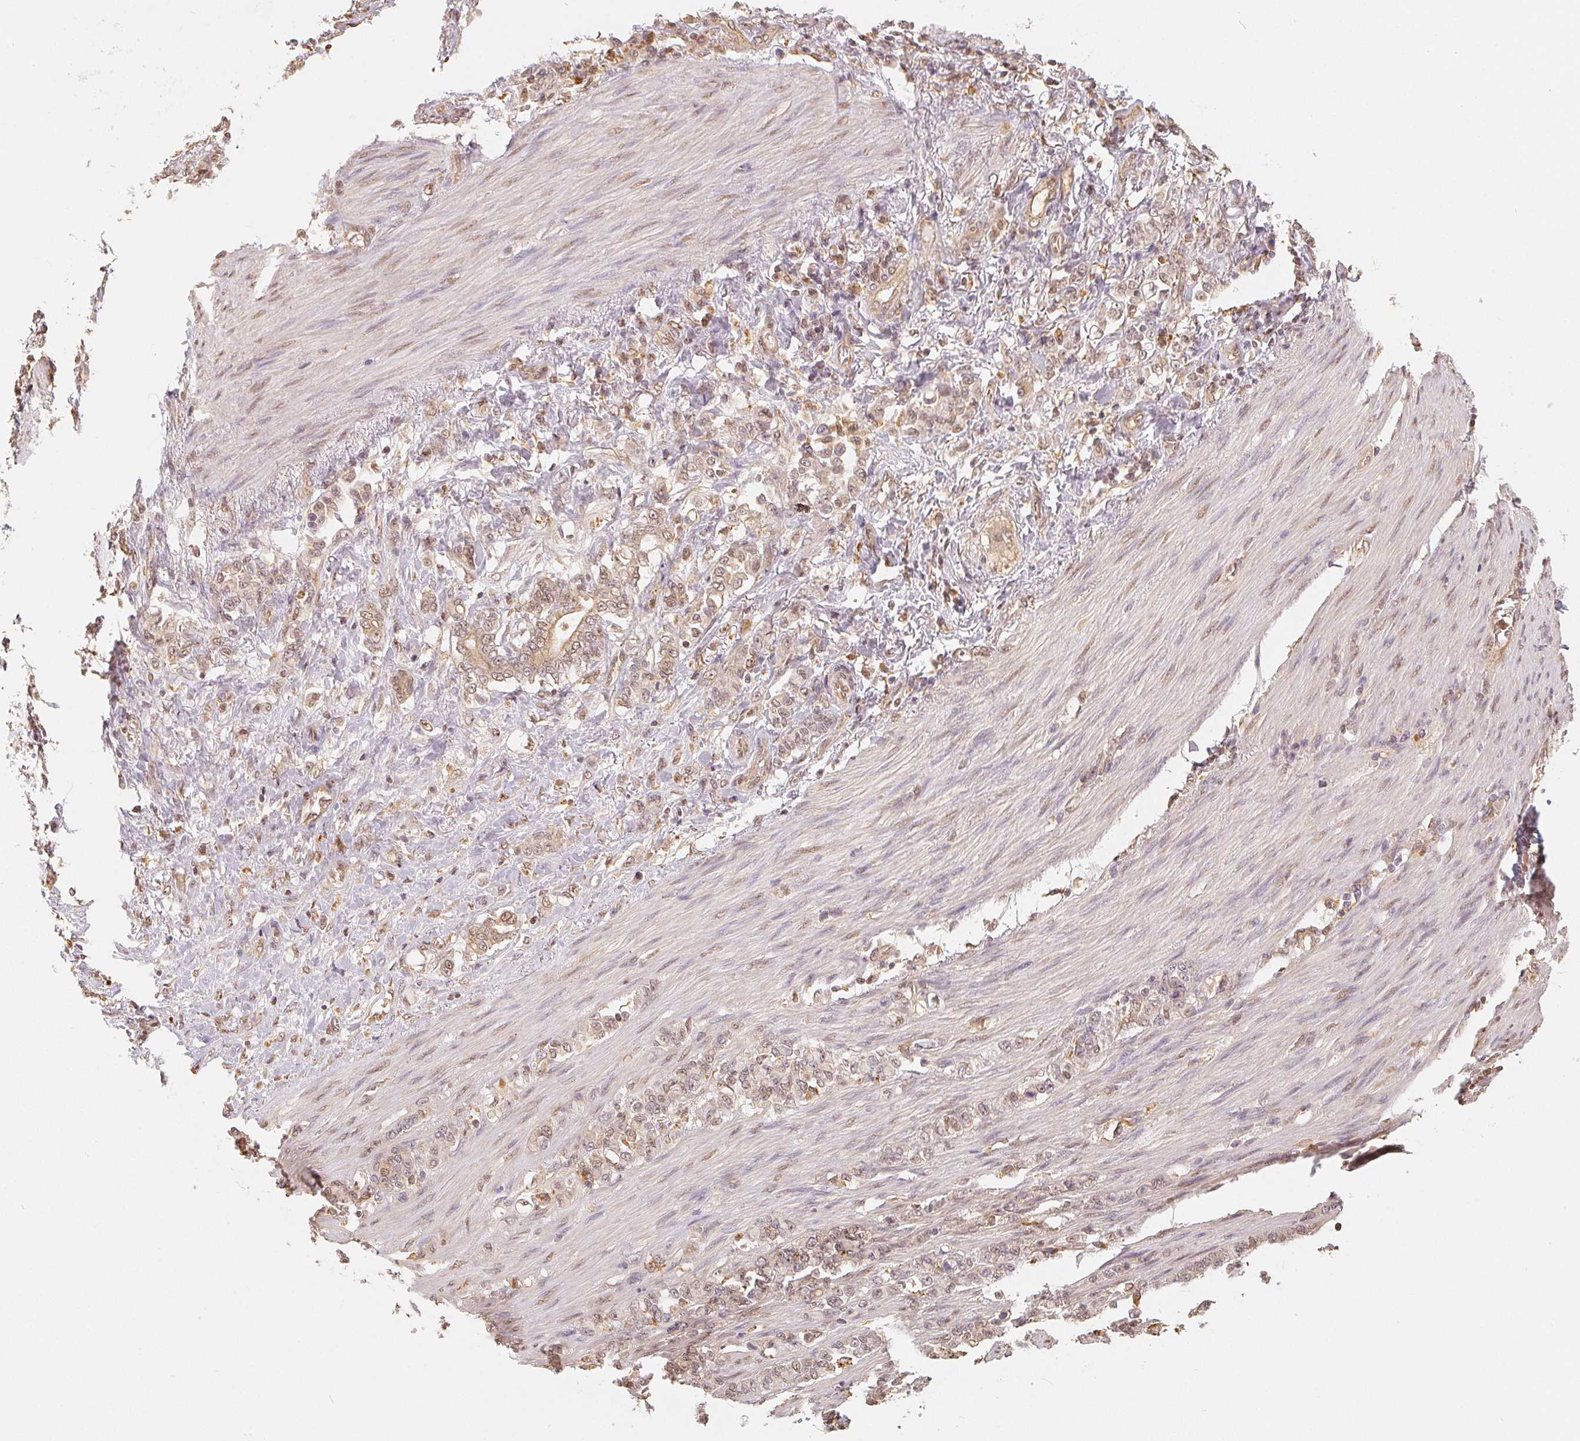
{"staining": {"intensity": "weak", "quantity": ">75%", "location": "cytoplasmic/membranous,nuclear"}, "tissue": "stomach cancer", "cell_type": "Tumor cells", "image_type": "cancer", "snomed": [{"axis": "morphology", "description": "Adenocarcinoma, NOS"}, {"axis": "topography", "description": "Stomach"}], "caption": "A photomicrograph of human adenocarcinoma (stomach) stained for a protein demonstrates weak cytoplasmic/membranous and nuclear brown staining in tumor cells.", "gene": "GUSB", "patient": {"sex": "female", "age": 79}}